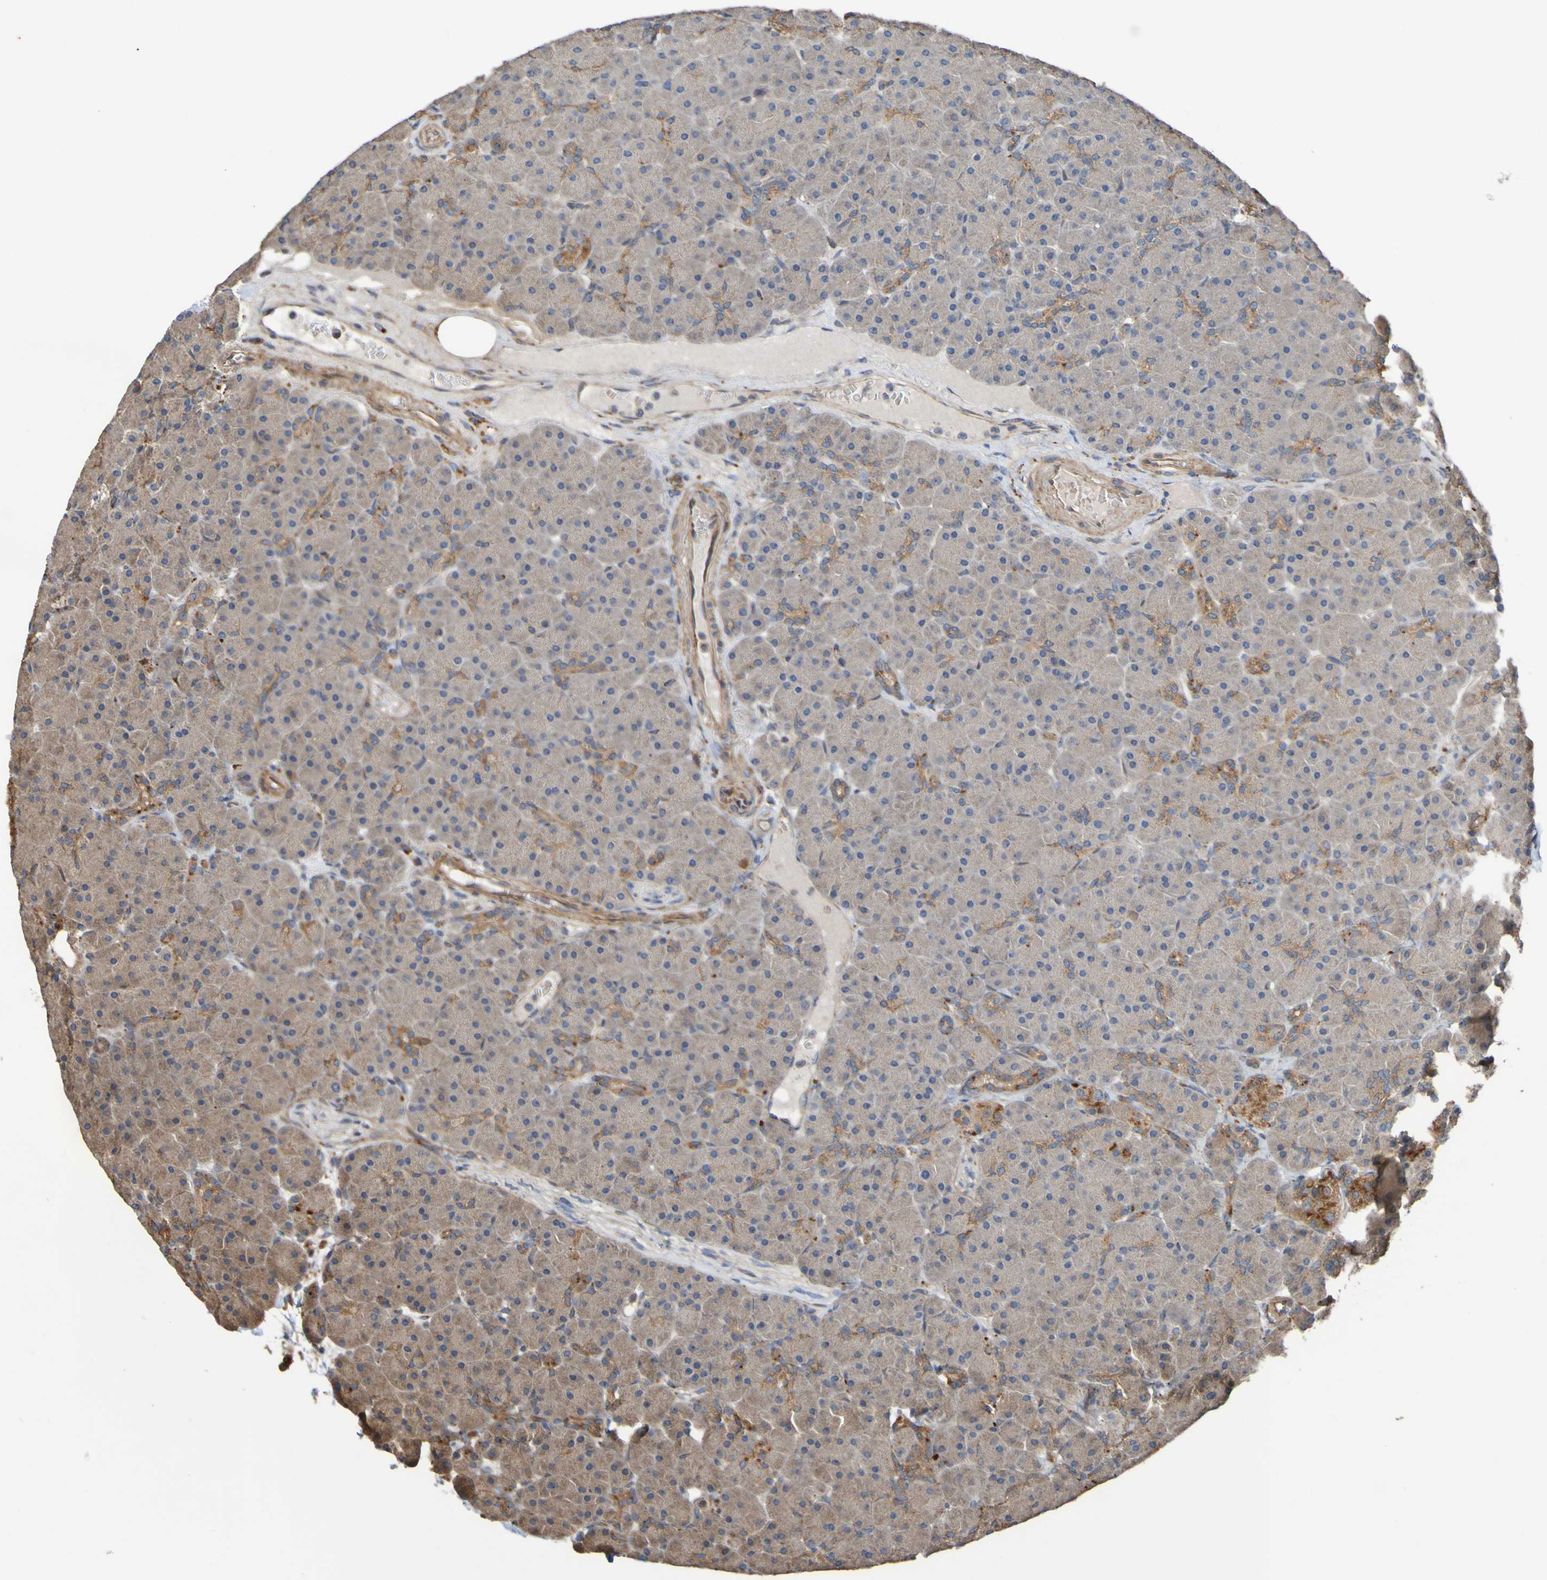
{"staining": {"intensity": "weak", "quantity": "25%-75%", "location": "cytoplasmic/membranous"}, "tissue": "pancreas", "cell_type": "Exocrine glandular cells", "image_type": "normal", "snomed": [{"axis": "morphology", "description": "Normal tissue, NOS"}, {"axis": "topography", "description": "Pancreas"}], "caption": "High-power microscopy captured an immunohistochemistry (IHC) image of benign pancreas, revealing weak cytoplasmic/membranous expression in about 25%-75% of exocrine glandular cells. (DAB (3,3'-diaminobenzidine) = brown stain, brightfield microscopy at high magnification).", "gene": "UCN", "patient": {"sex": "male", "age": 66}}